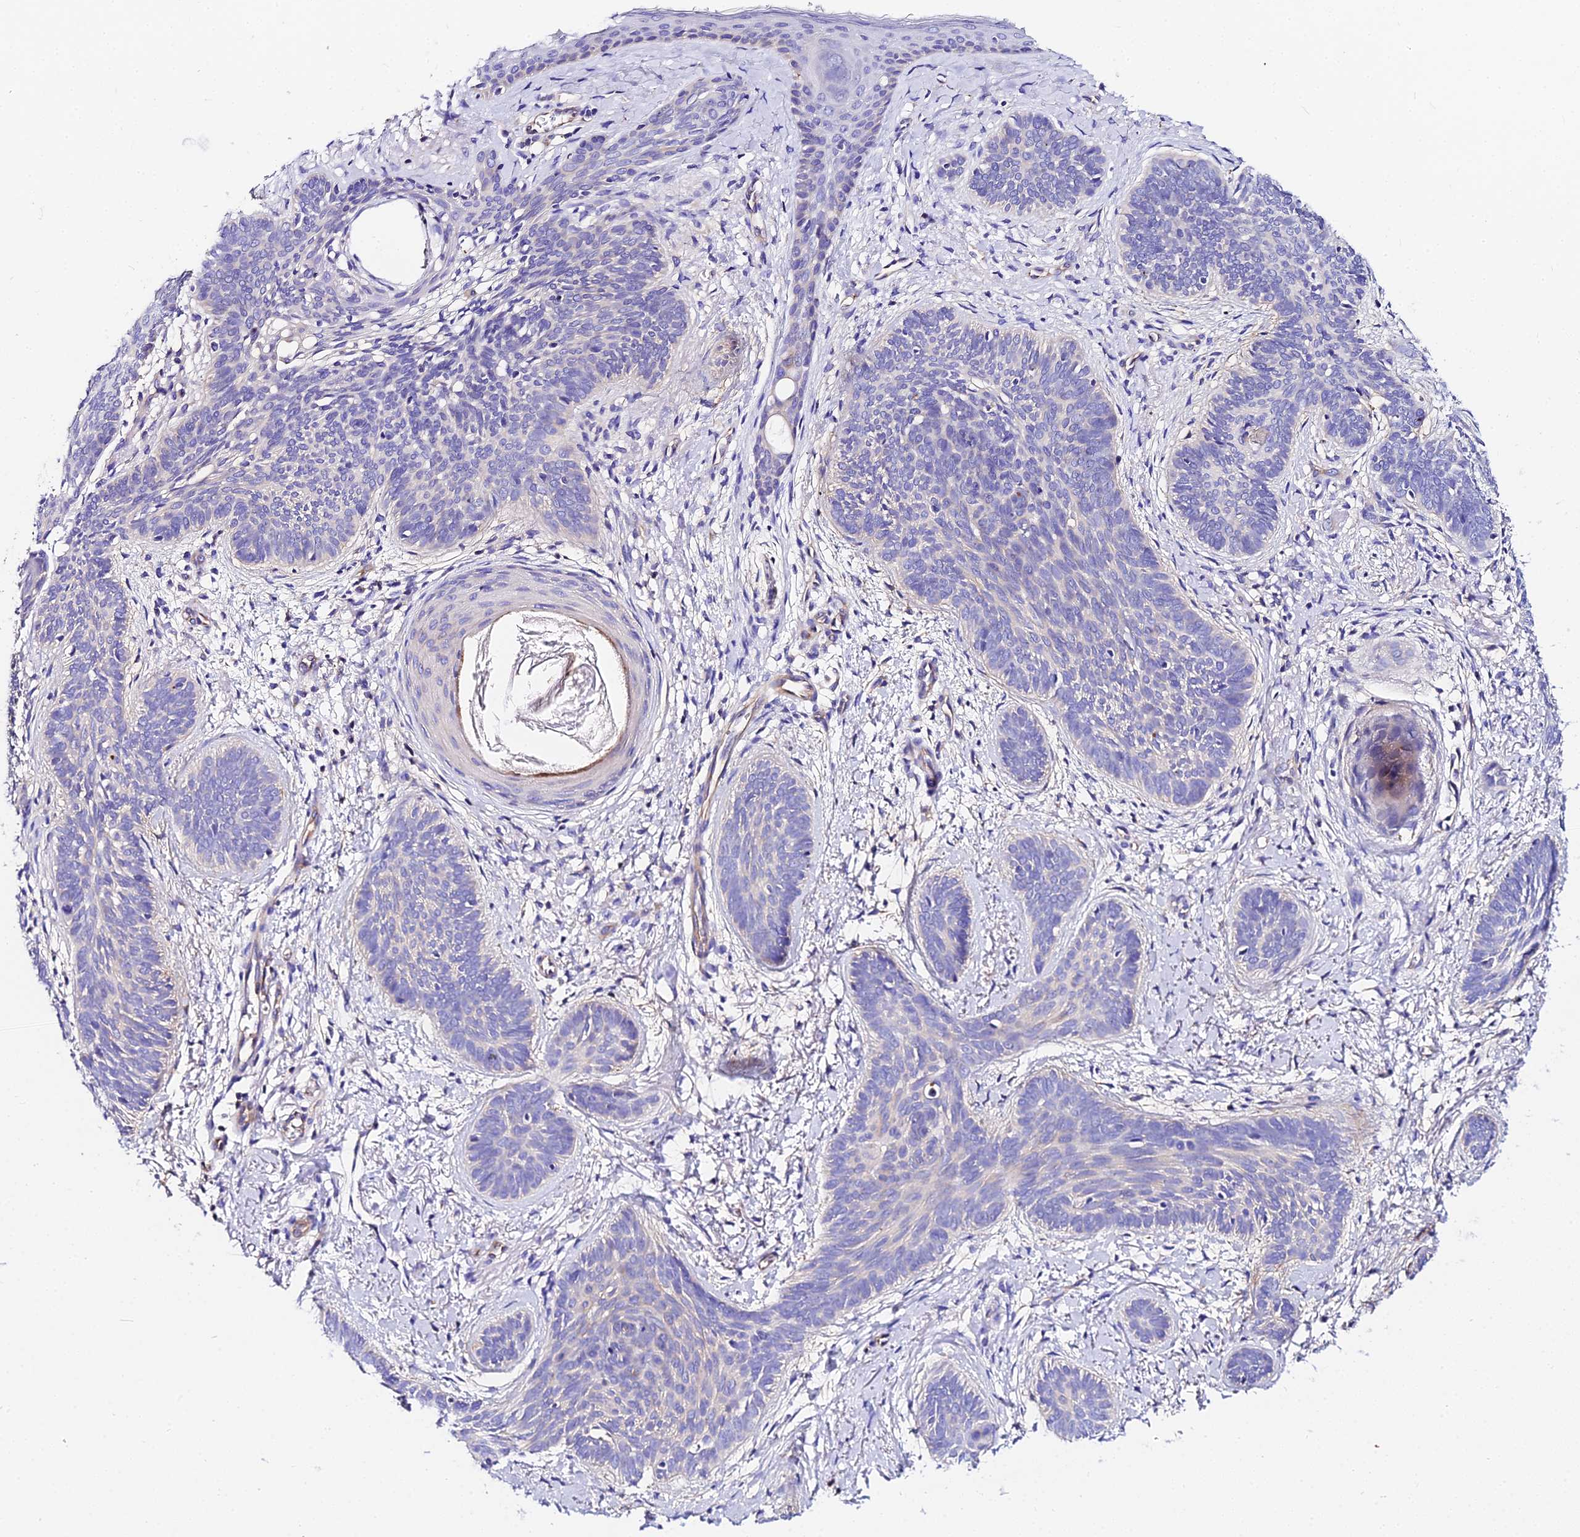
{"staining": {"intensity": "negative", "quantity": "none", "location": "none"}, "tissue": "skin cancer", "cell_type": "Tumor cells", "image_type": "cancer", "snomed": [{"axis": "morphology", "description": "Basal cell carcinoma"}, {"axis": "topography", "description": "Skin"}], "caption": "A micrograph of human skin basal cell carcinoma is negative for staining in tumor cells.", "gene": "DAW1", "patient": {"sex": "female", "age": 81}}